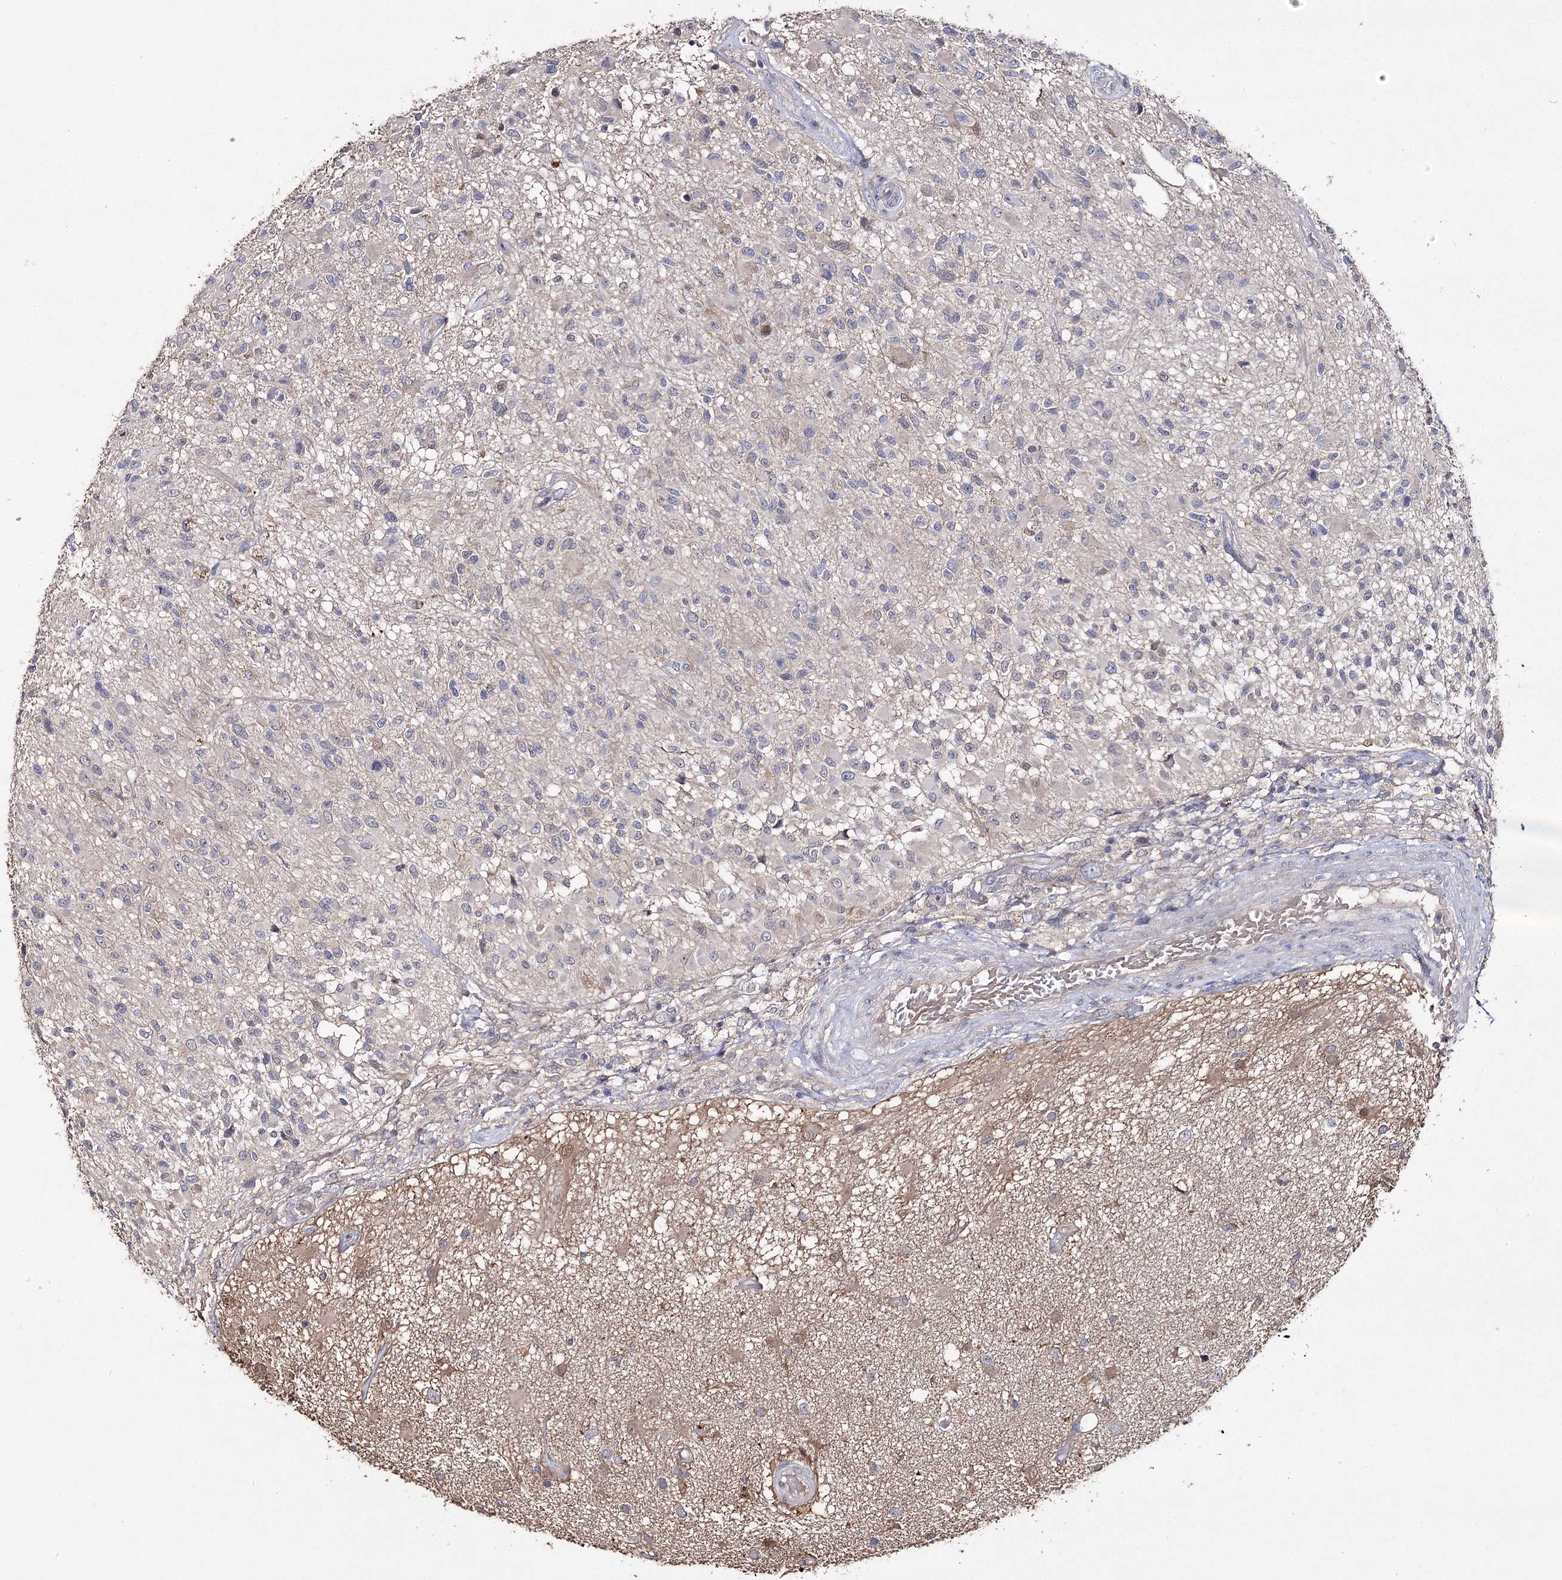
{"staining": {"intensity": "negative", "quantity": "none", "location": "none"}, "tissue": "glioma", "cell_type": "Tumor cells", "image_type": "cancer", "snomed": [{"axis": "morphology", "description": "Glioma, malignant, High grade"}, {"axis": "morphology", "description": "Glioblastoma, NOS"}, {"axis": "topography", "description": "Brain"}], "caption": "Immunohistochemistry (IHC) micrograph of neoplastic tissue: glioma stained with DAB (3,3'-diaminobenzidine) demonstrates no significant protein expression in tumor cells.", "gene": "AURKC", "patient": {"sex": "male", "age": 60}}